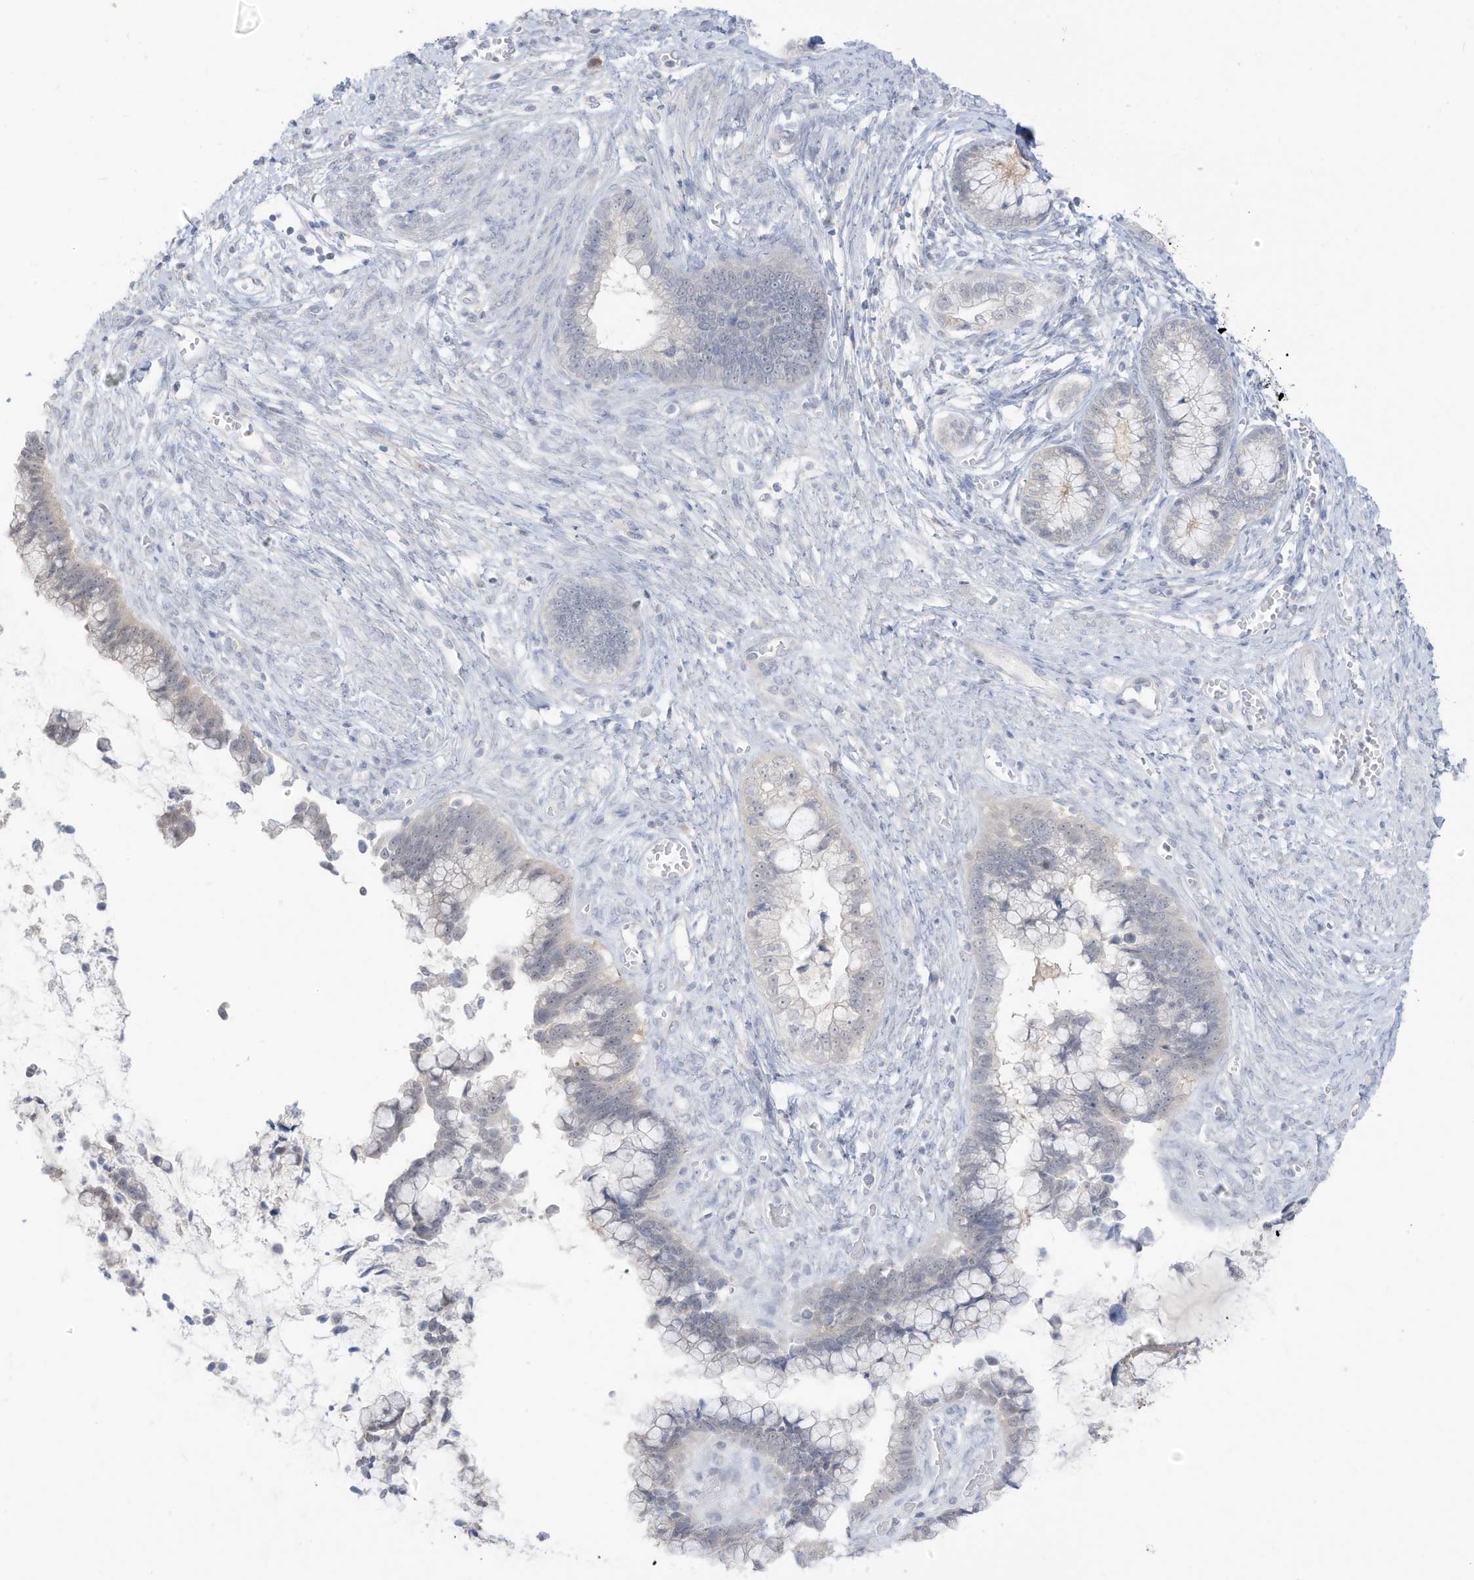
{"staining": {"intensity": "negative", "quantity": "none", "location": "none"}, "tissue": "cervical cancer", "cell_type": "Tumor cells", "image_type": "cancer", "snomed": [{"axis": "morphology", "description": "Adenocarcinoma, NOS"}, {"axis": "topography", "description": "Cervix"}], "caption": "The micrograph demonstrates no significant expression in tumor cells of cervical adenocarcinoma.", "gene": "OGT", "patient": {"sex": "female", "age": 44}}